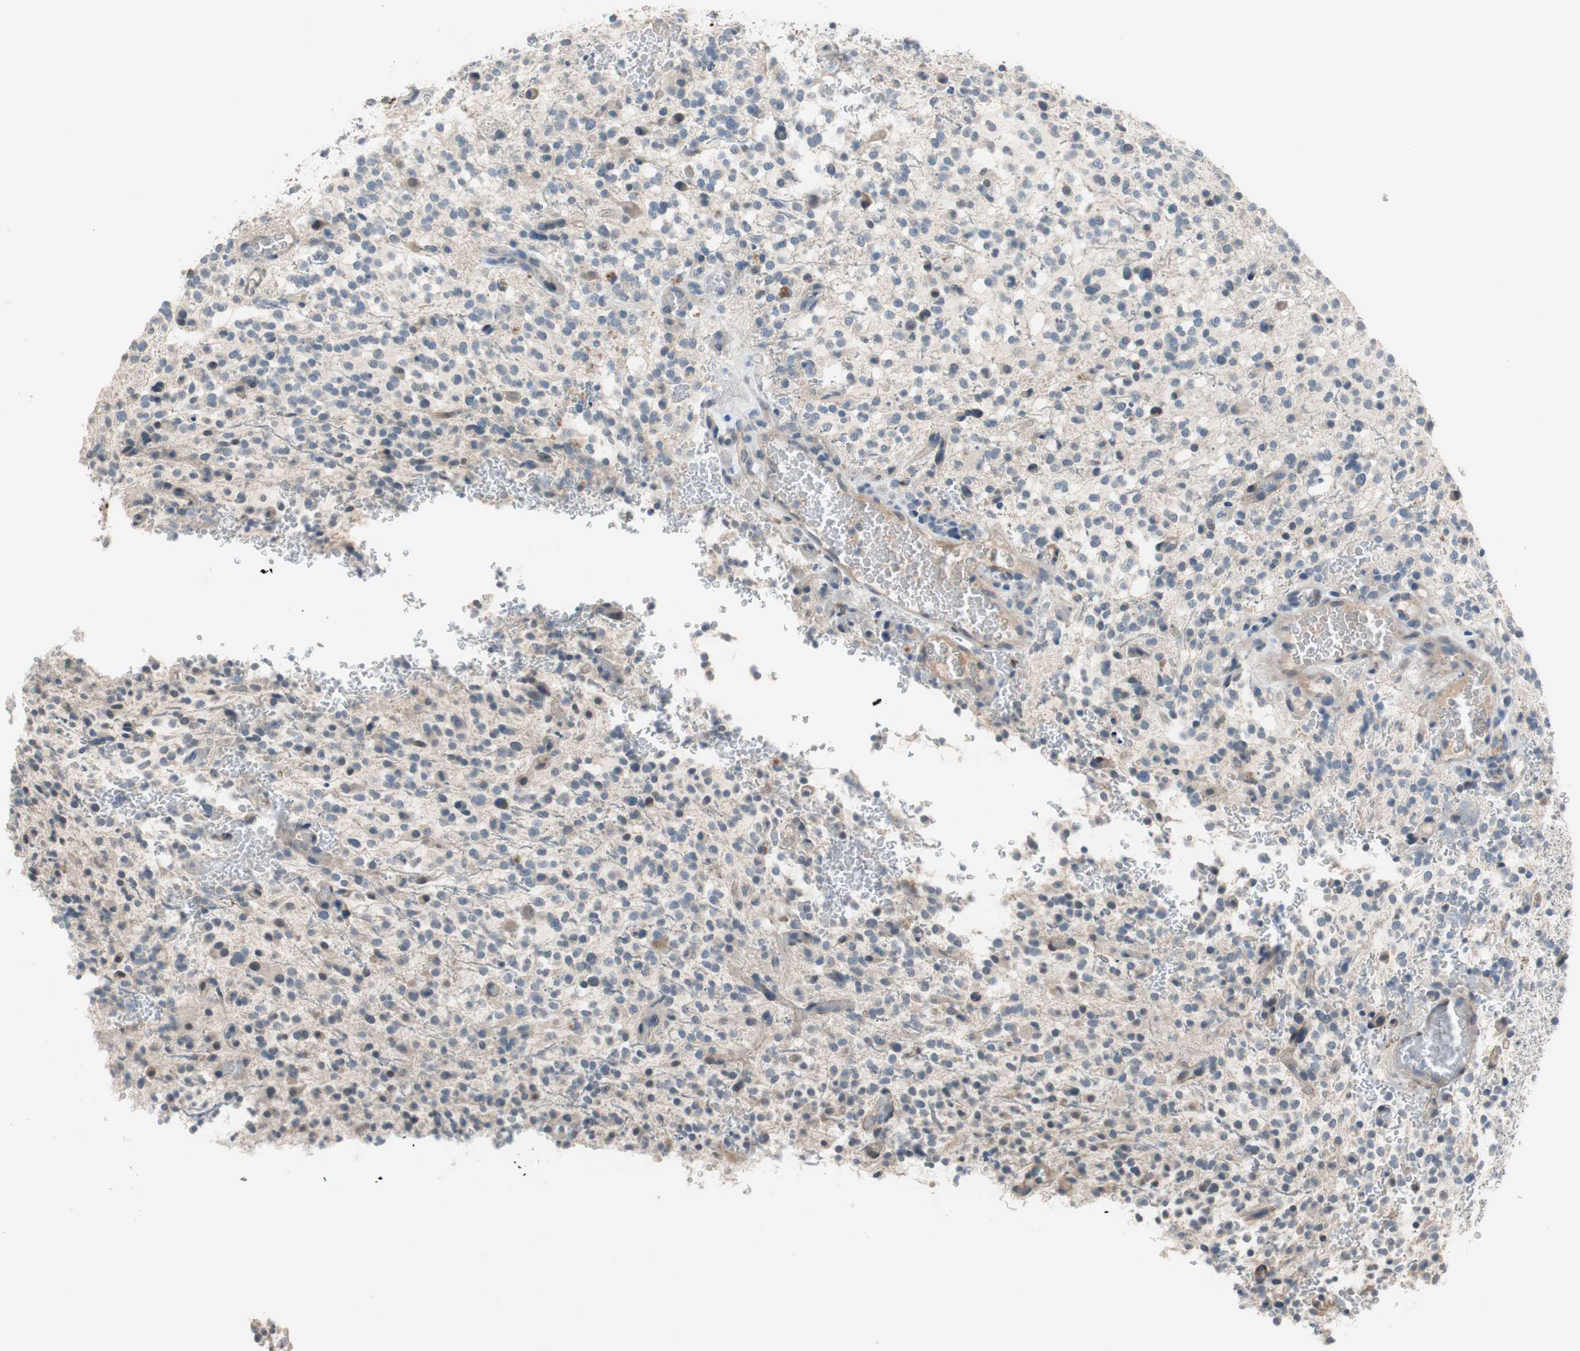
{"staining": {"intensity": "negative", "quantity": "none", "location": "none"}, "tissue": "glioma", "cell_type": "Tumor cells", "image_type": "cancer", "snomed": [{"axis": "morphology", "description": "Glioma, malignant, High grade"}, {"axis": "topography", "description": "Brain"}], "caption": "There is no significant positivity in tumor cells of high-grade glioma (malignant). Nuclei are stained in blue.", "gene": "COL12A1", "patient": {"sex": "male", "age": 48}}